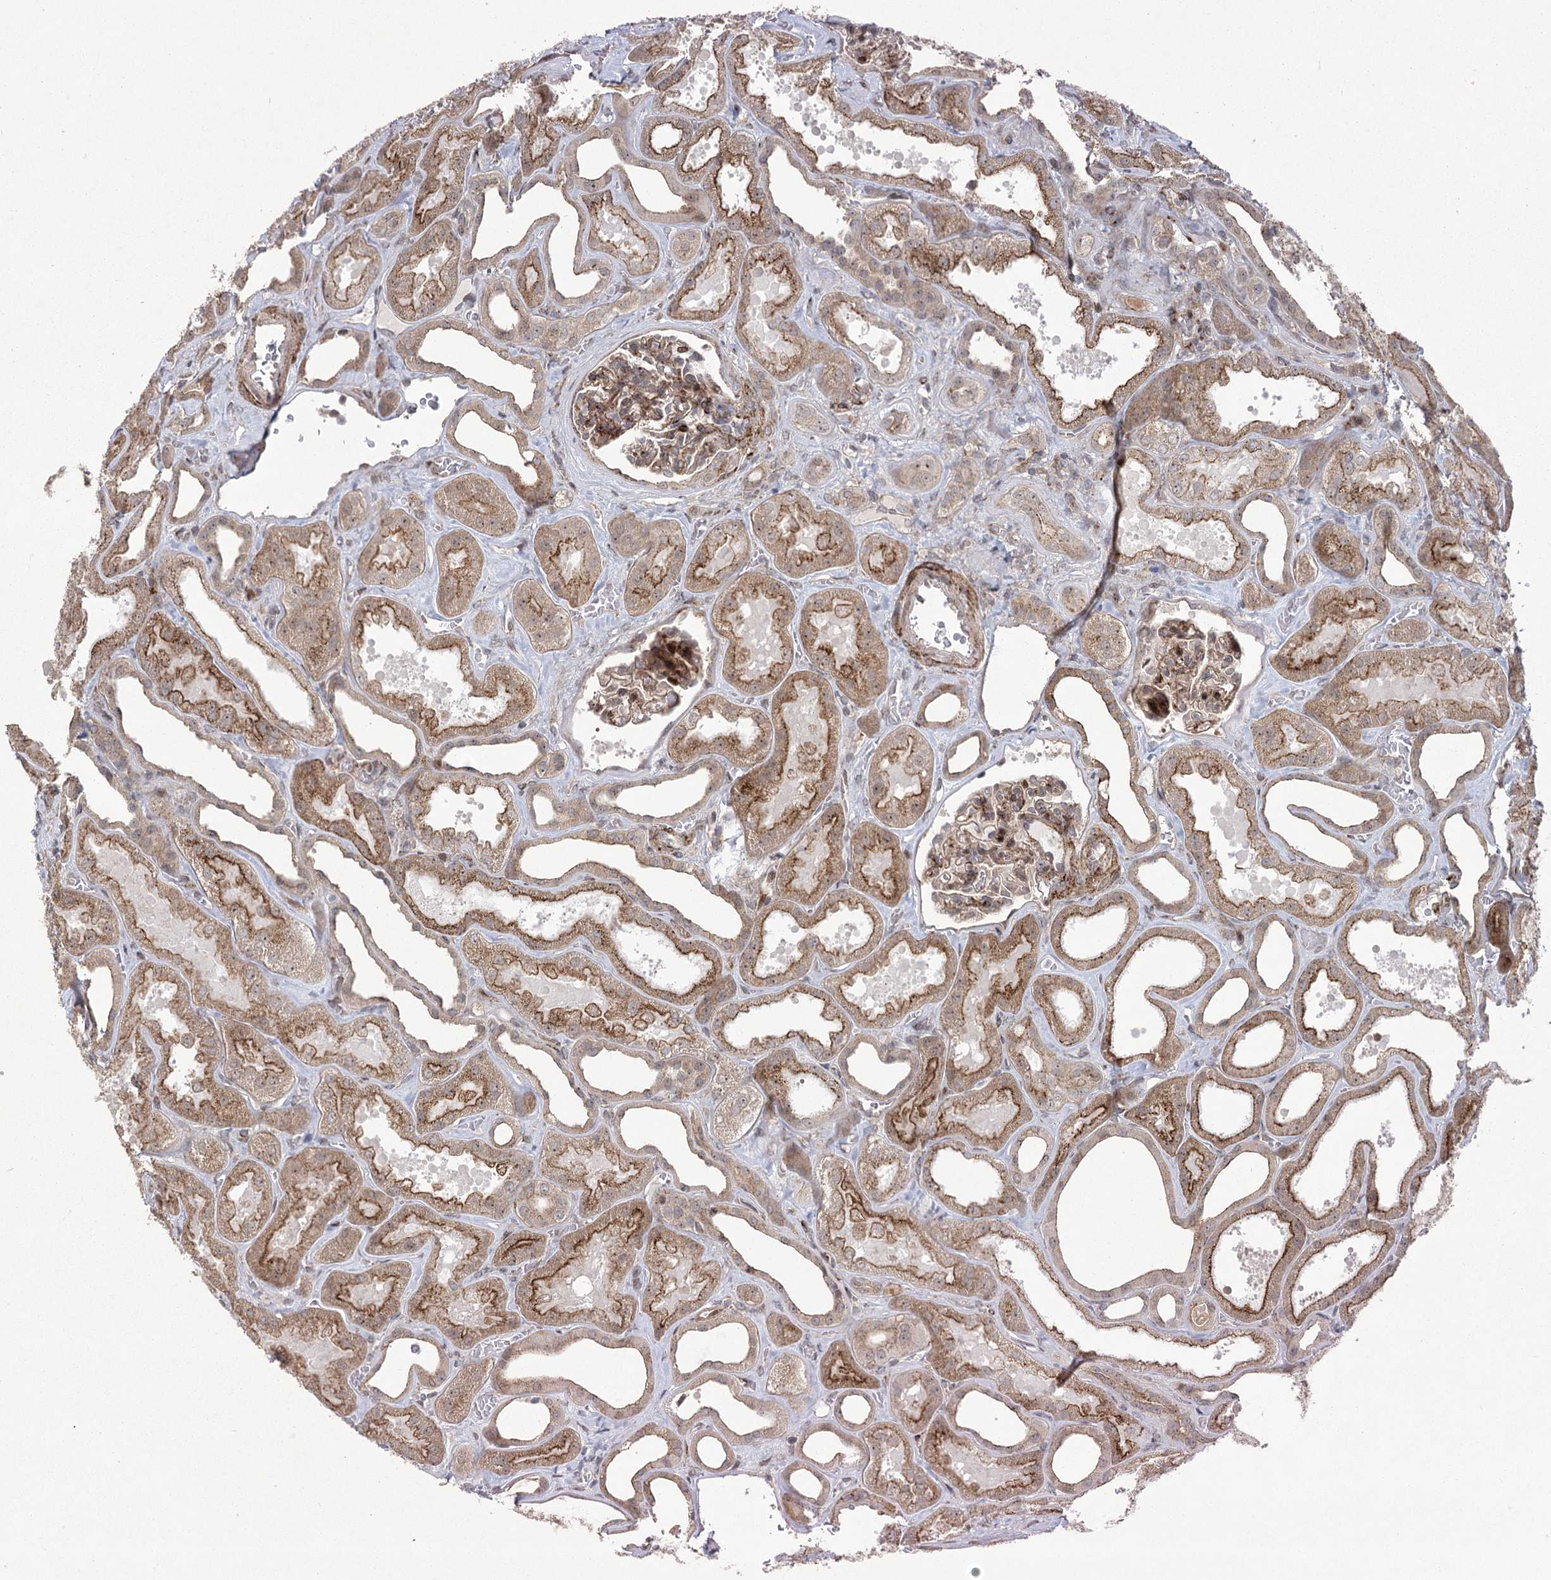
{"staining": {"intensity": "moderate", "quantity": "<25%", "location": "cytoplasmic/membranous,nuclear"}, "tissue": "kidney", "cell_type": "Cells in glomeruli", "image_type": "normal", "snomed": [{"axis": "morphology", "description": "Normal tissue, NOS"}, {"axis": "morphology", "description": "Adenocarcinoma, NOS"}, {"axis": "topography", "description": "Kidney"}], "caption": "Immunohistochemical staining of benign human kidney displays moderate cytoplasmic/membranous,nuclear protein expression in approximately <25% of cells in glomeruli.", "gene": "PARM1", "patient": {"sex": "female", "age": 68}}